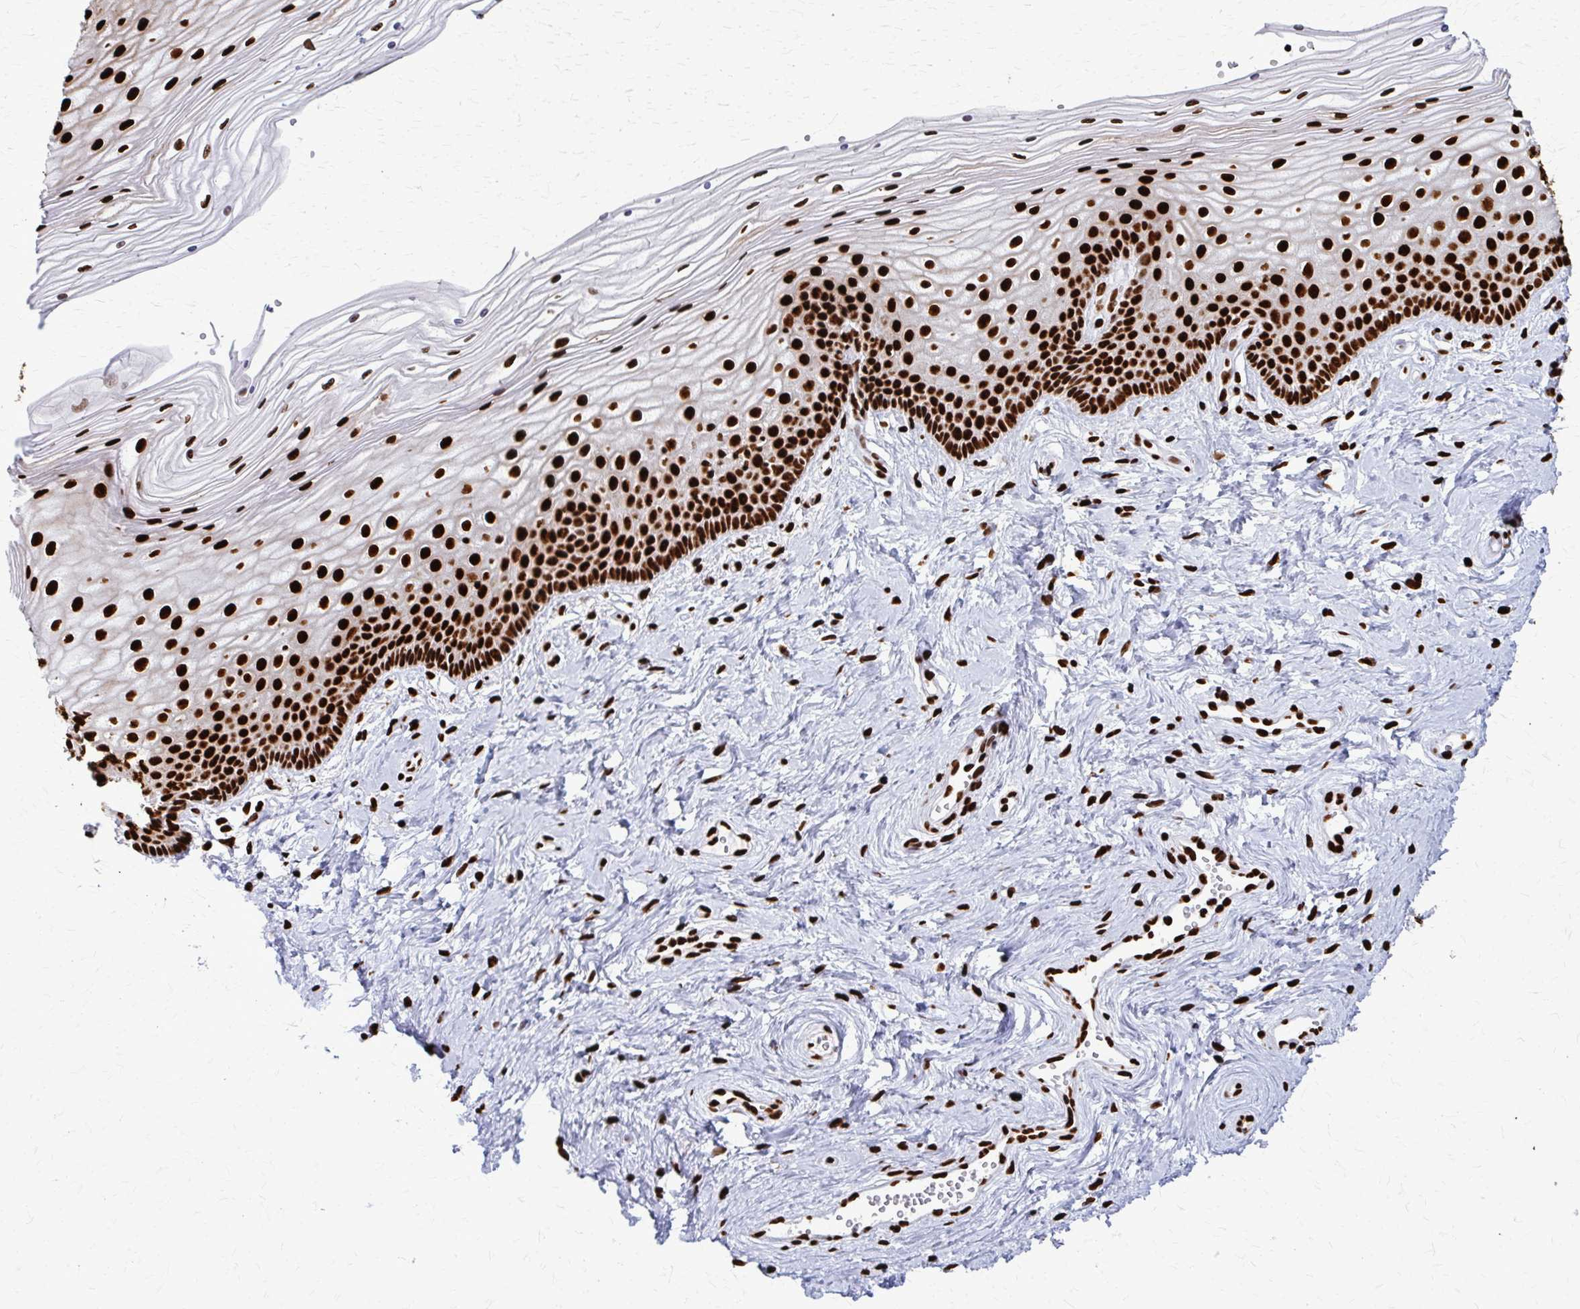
{"staining": {"intensity": "strong", "quantity": ">75%", "location": "nuclear"}, "tissue": "vagina", "cell_type": "Squamous epithelial cells", "image_type": "normal", "snomed": [{"axis": "morphology", "description": "Normal tissue, NOS"}, {"axis": "topography", "description": "Vagina"}], "caption": "An immunohistochemistry image of unremarkable tissue is shown. Protein staining in brown highlights strong nuclear positivity in vagina within squamous epithelial cells. (Stains: DAB (3,3'-diaminobenzidine) in brown, nuclei in blue, Microscopy: brightfield microscopy at high magnification).", "gene": "SFPQ", "patient": {"sex": "female", "age": 38}}